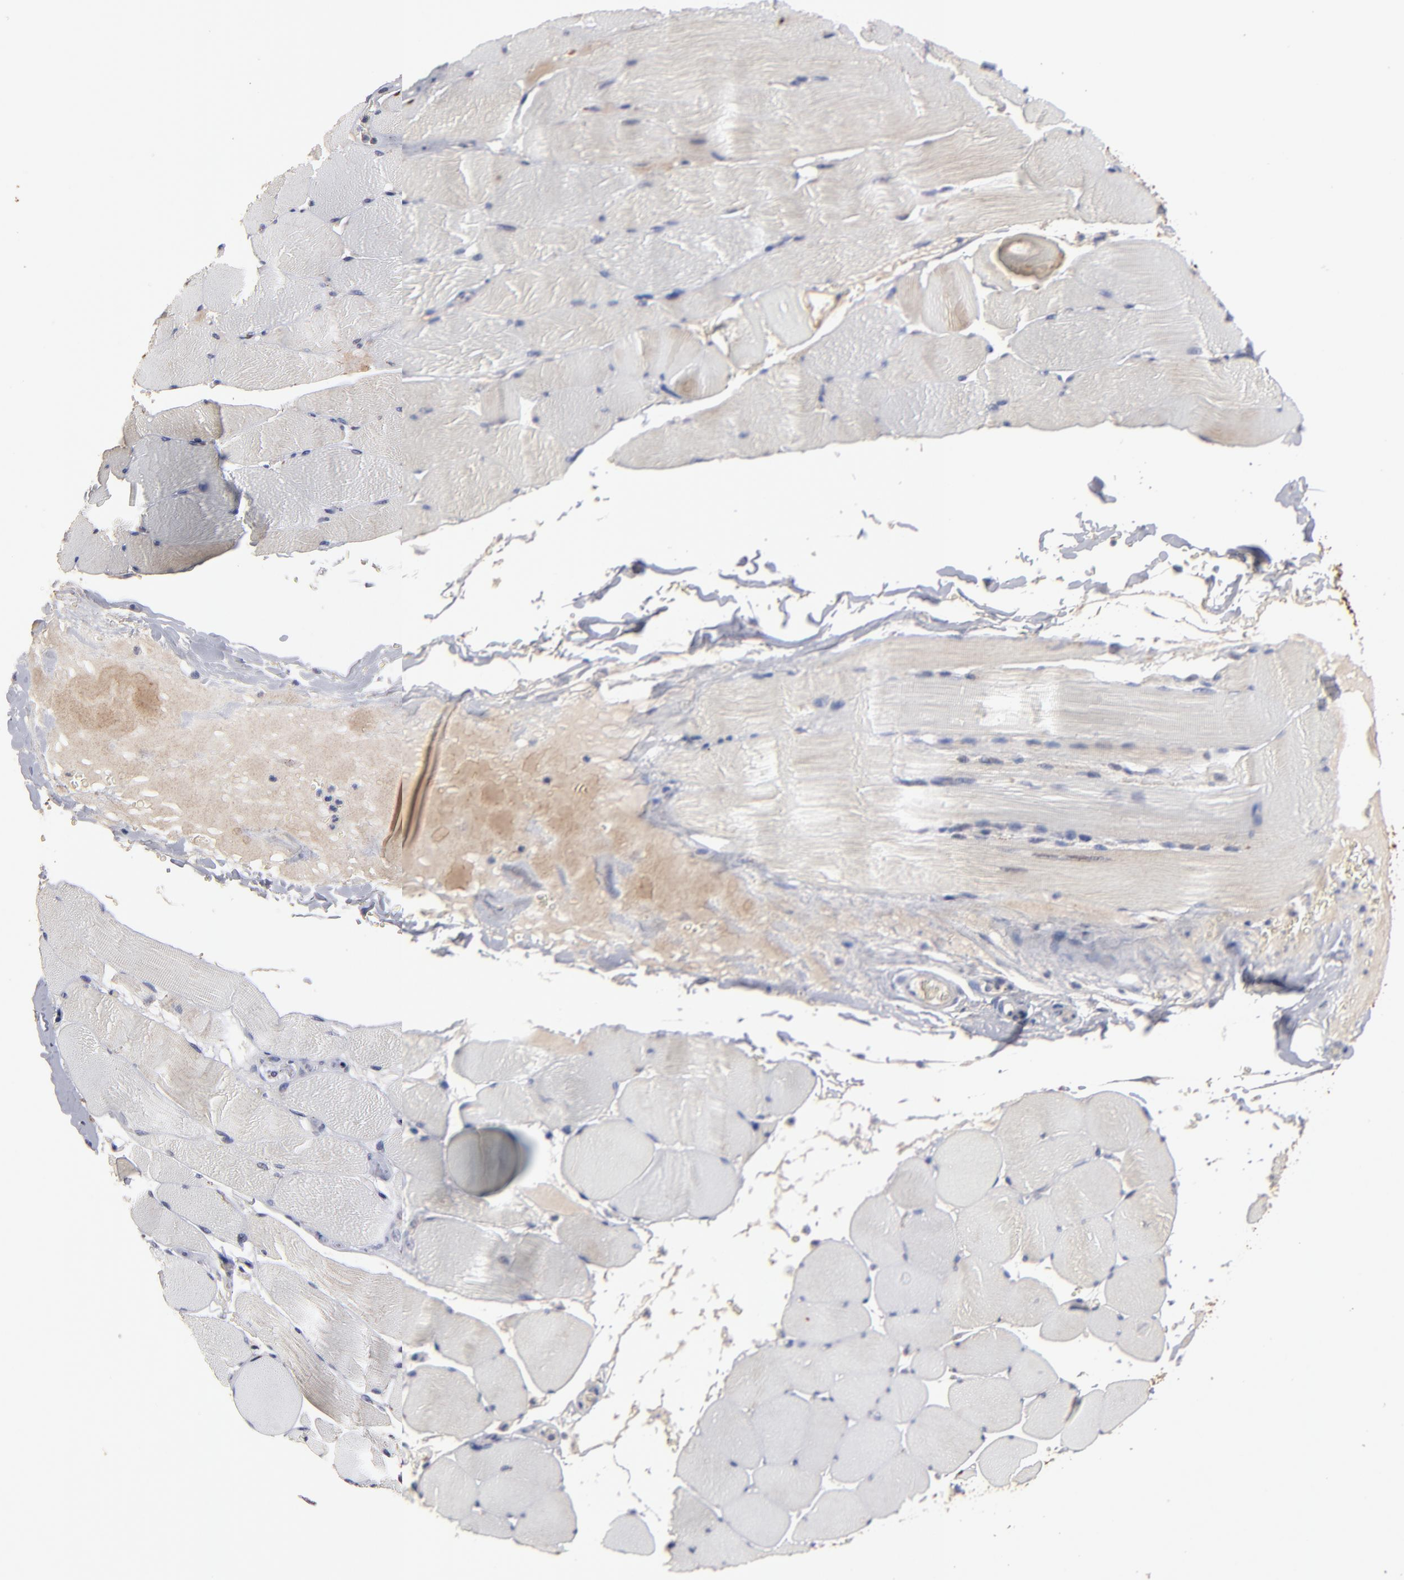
{"staining": {"intensity": "weak", "quantity": "<25%", "location": "cytoplasmic/membranous"}, "tissue": "skeletal muscle", "cell_type": "Myocytes", "image_type": "normal", "snomed": [{"axis": "morphology", "description": "Normal tissue, NOS"}, {"axis": "topography", "description": "Skeletal muscle"}], "caption": "DAB (3,3'-diaminobenzidine) immunohistochemical staining of benign human skeletal muscle reveals no significant expression in myocytes.", "gene": "GPM6B", "patient": {"sex": "male", "age": 62}}